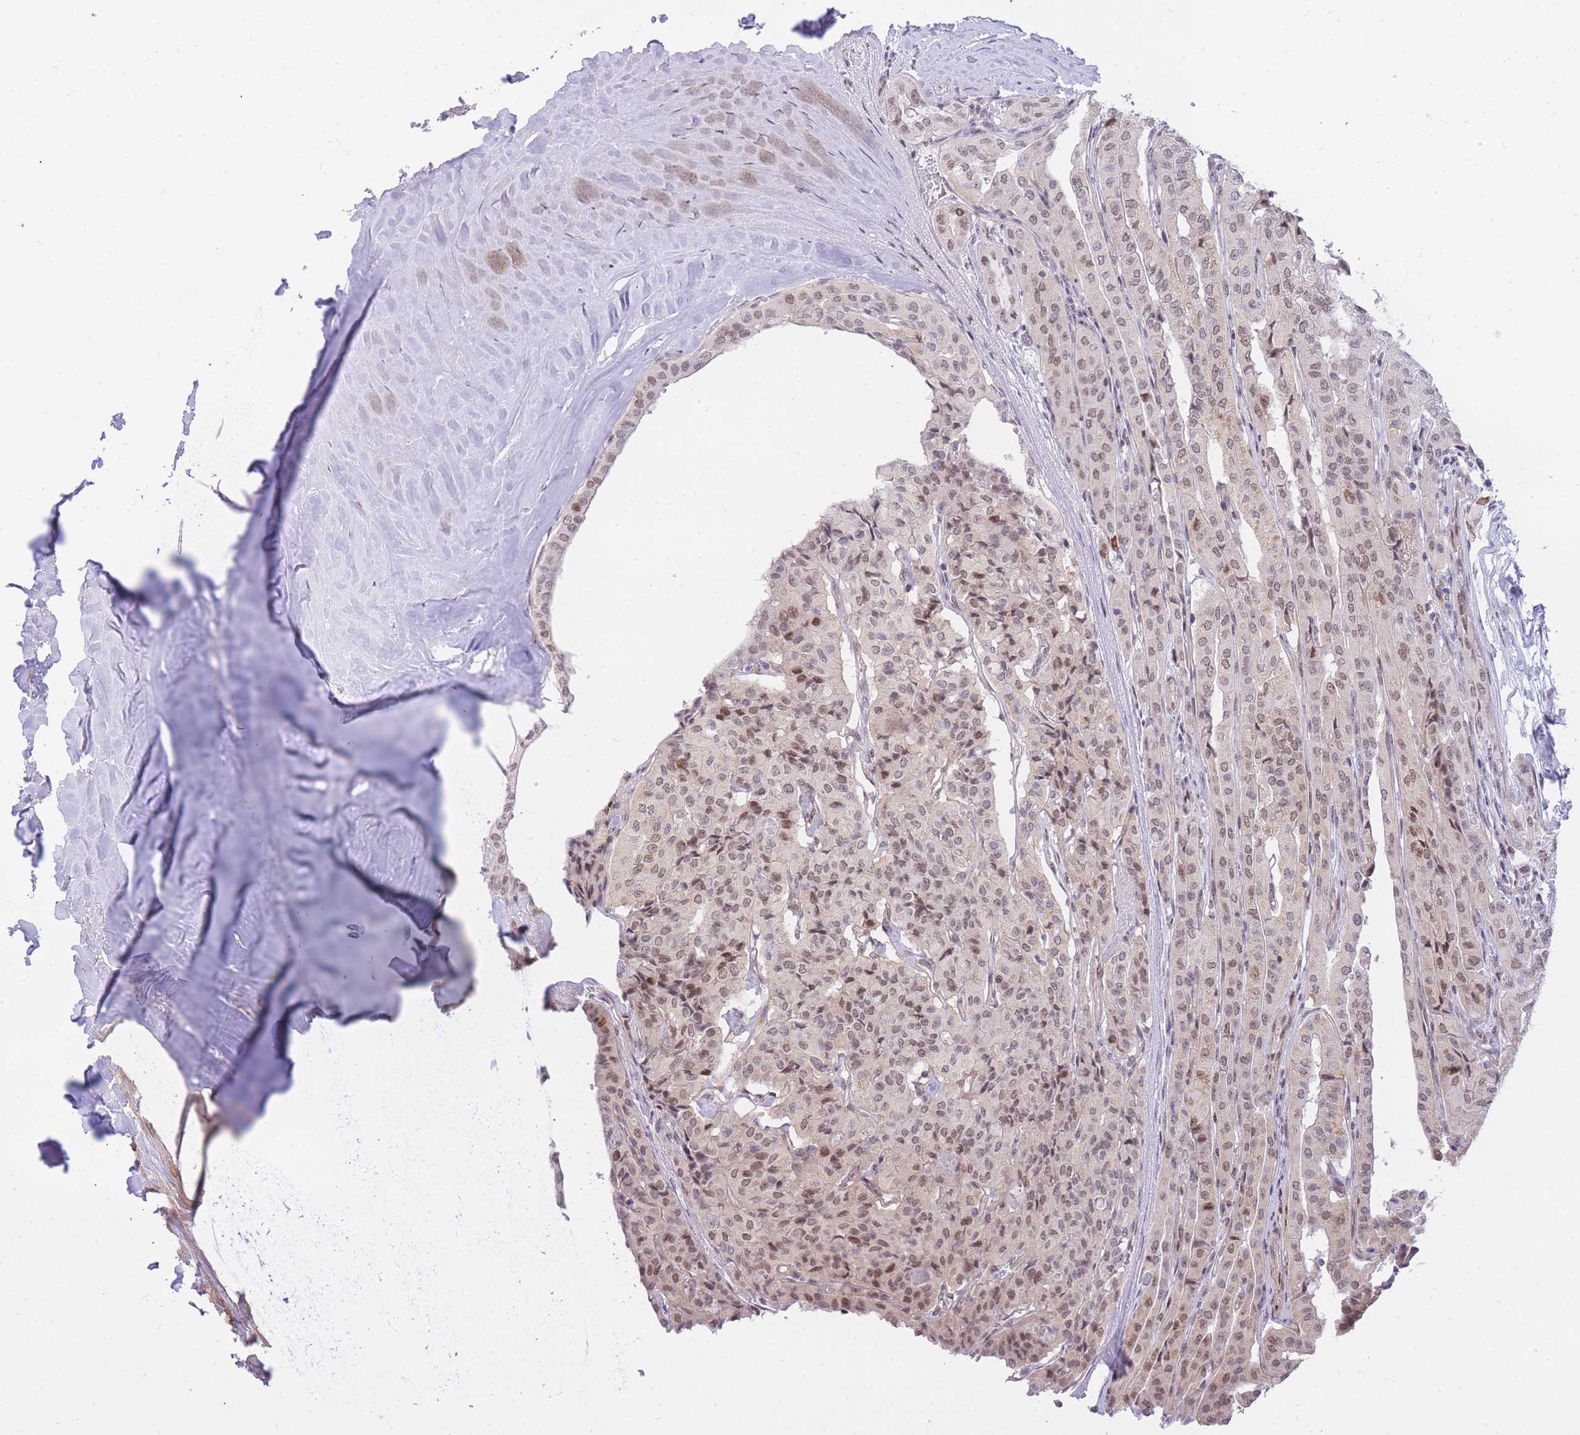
{"staining": {"intensity": "moderate", "quantity": ">75%", "location": "nuclear"}, "tissue": "thyroid cancer", "cell_type": "Tumor cells", "image_type": "cancer", "snomed": [{"axis": "morphology", "description": "Papillary adenocarcinoma, NOS"}, {"axis": "topography", "description": "Thyroid gland"}], "caption": "A medium amount of moderate nuclear positivity is appreciated in about >75% of tumor cells in papillary adenocarcinoma (thyroid) tissue.", "gene": "TLE2", "patient": {"sex": "female", "age": 59}}